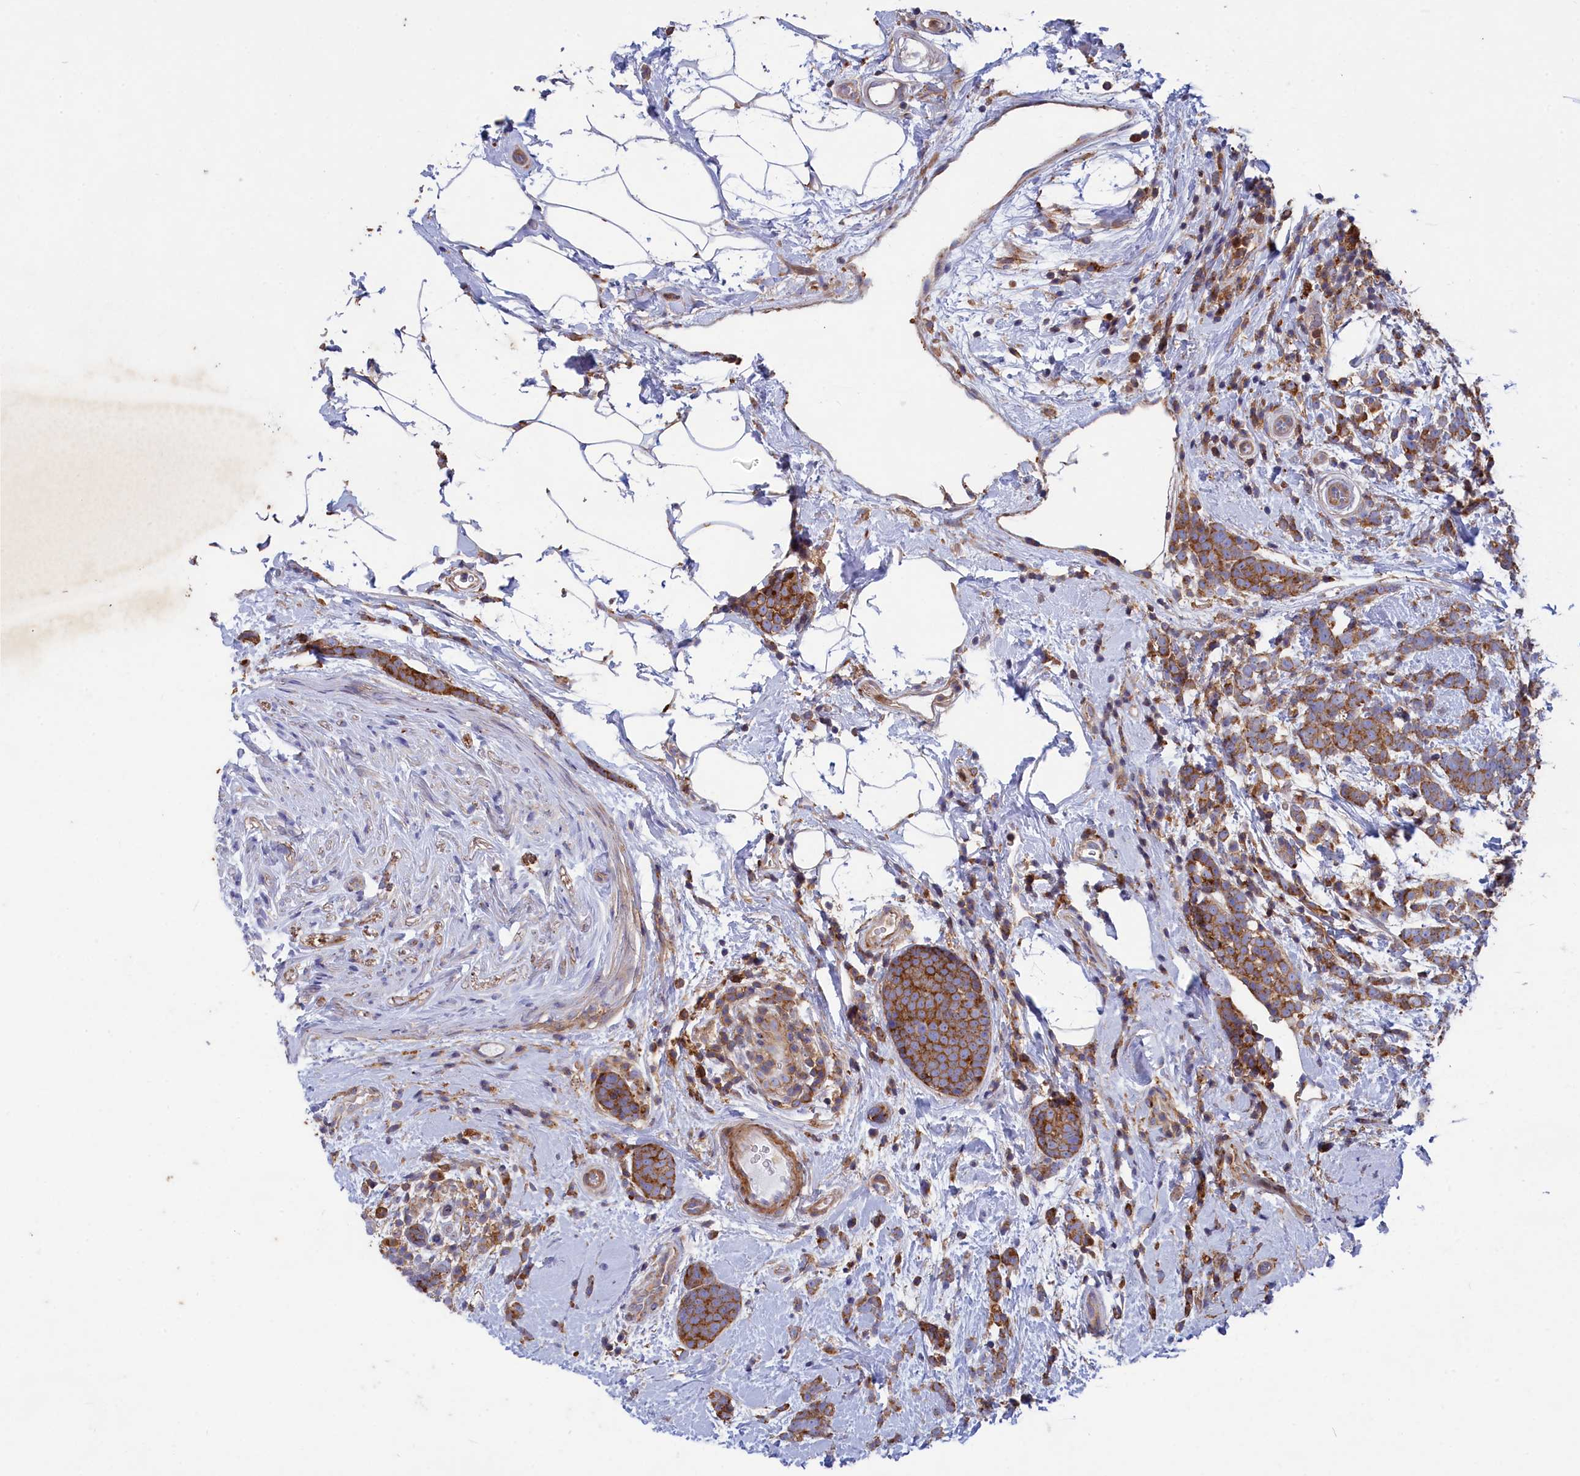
{"staining": {"intensity": "moderate", "quantity": ">75%", "location": "cytoplasmic/membranous"}, "tissue": "breast cancer", "cell_type": "Tumor cells", "image_type": "cancer", "snomed": [{"axis": "morphology", "description": "Lobular carcinoma"}, {"axis": "topography", "description": "Breast"}], "caption": "Immunohistochemistry micrograph of neoplastic tissue: breast cancer (lobular carcinoma) stained using immunohistochemistry (IHC) demonstrates medium levels of moderate protein expression localized specifically in the cytoplasmic/membranous of tumor cells, appearing as a cytoplasmic/membranous brown color.", "gene": "SCAMP4", "patient": {"sex": "female", "age": 58}}